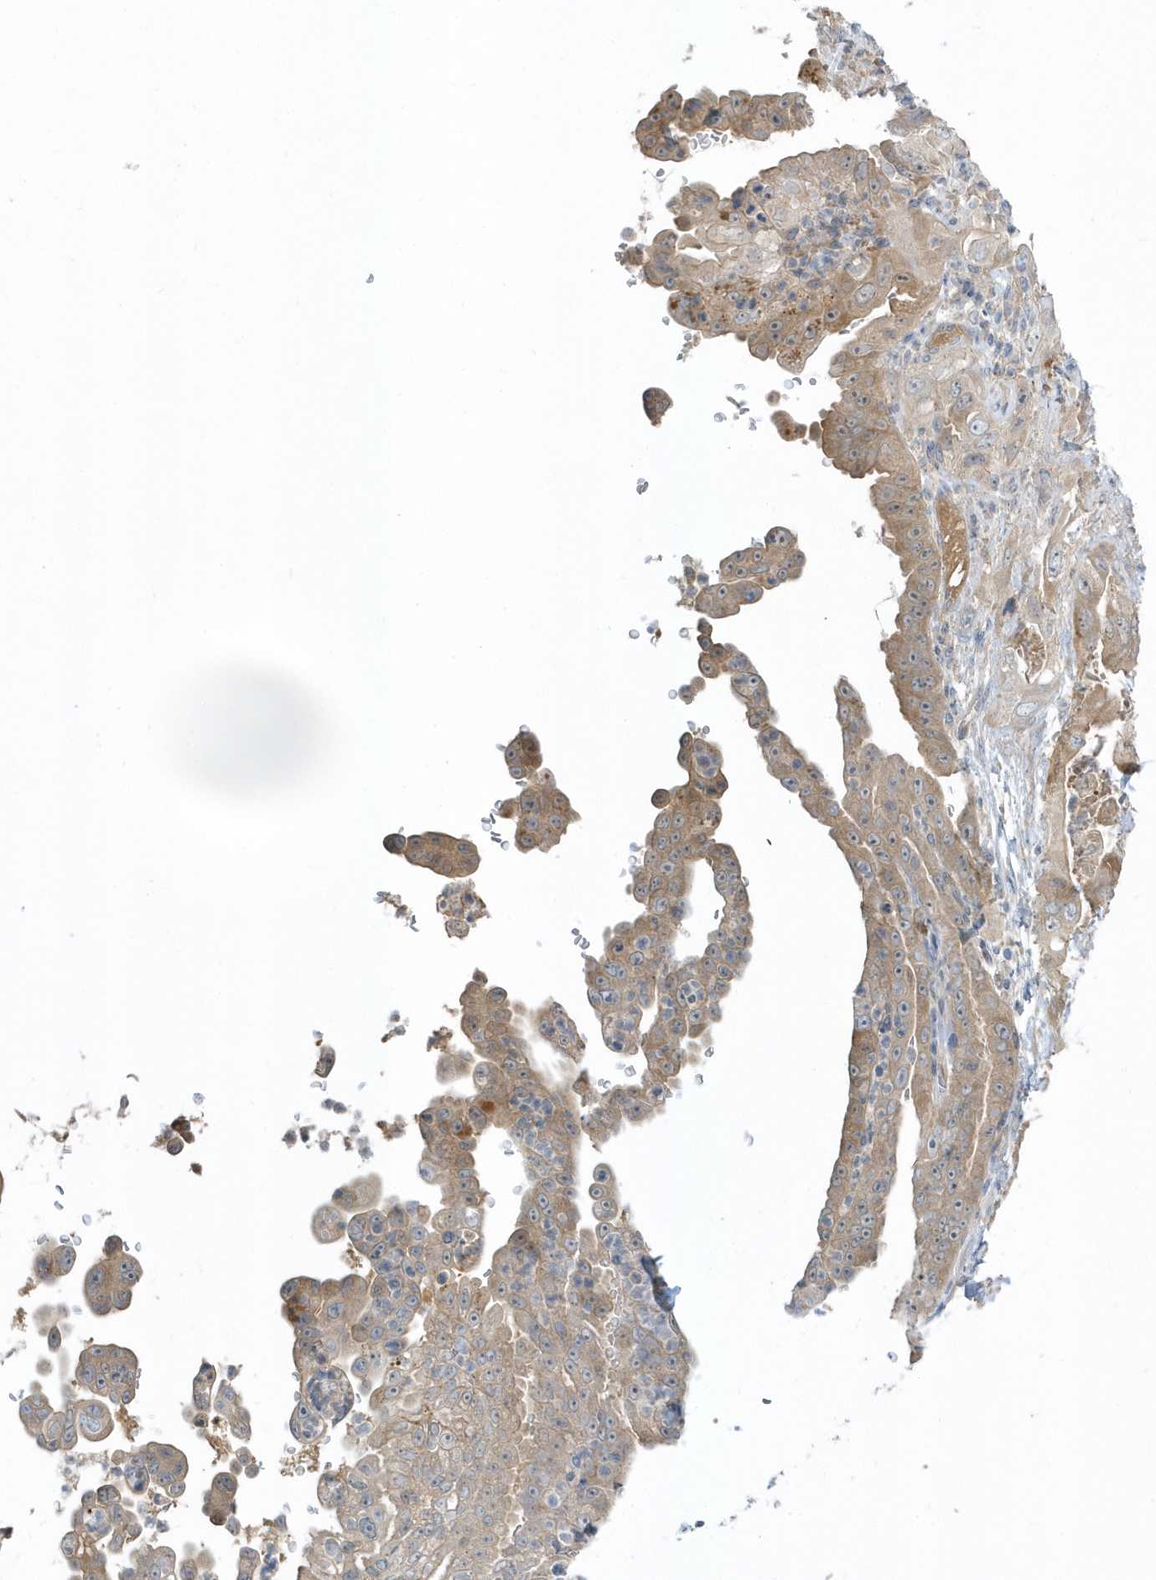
{"staining": {"intensity": "moderate", "quantity": ">75%", "location": "cytoplasmic/membranous"}, "tissue": "pancreatic cancer", "cell_type": "Tumor cells", "image_type": "cancer", "snomed": [{"axis": "morphology", "description": "Adenocarcinoma, NOS"}, {"axis": "topography", "description": "Pancreas"}], "caption": "Immunohistochemistry (IHC) of human pancreatic adenocarcinoma displays medium levels of moderate cytoplasmic/membranous staining in about >75% of tumor cells.", "gene": "USP53", "patient": {"sex": "female", "age": 78}}